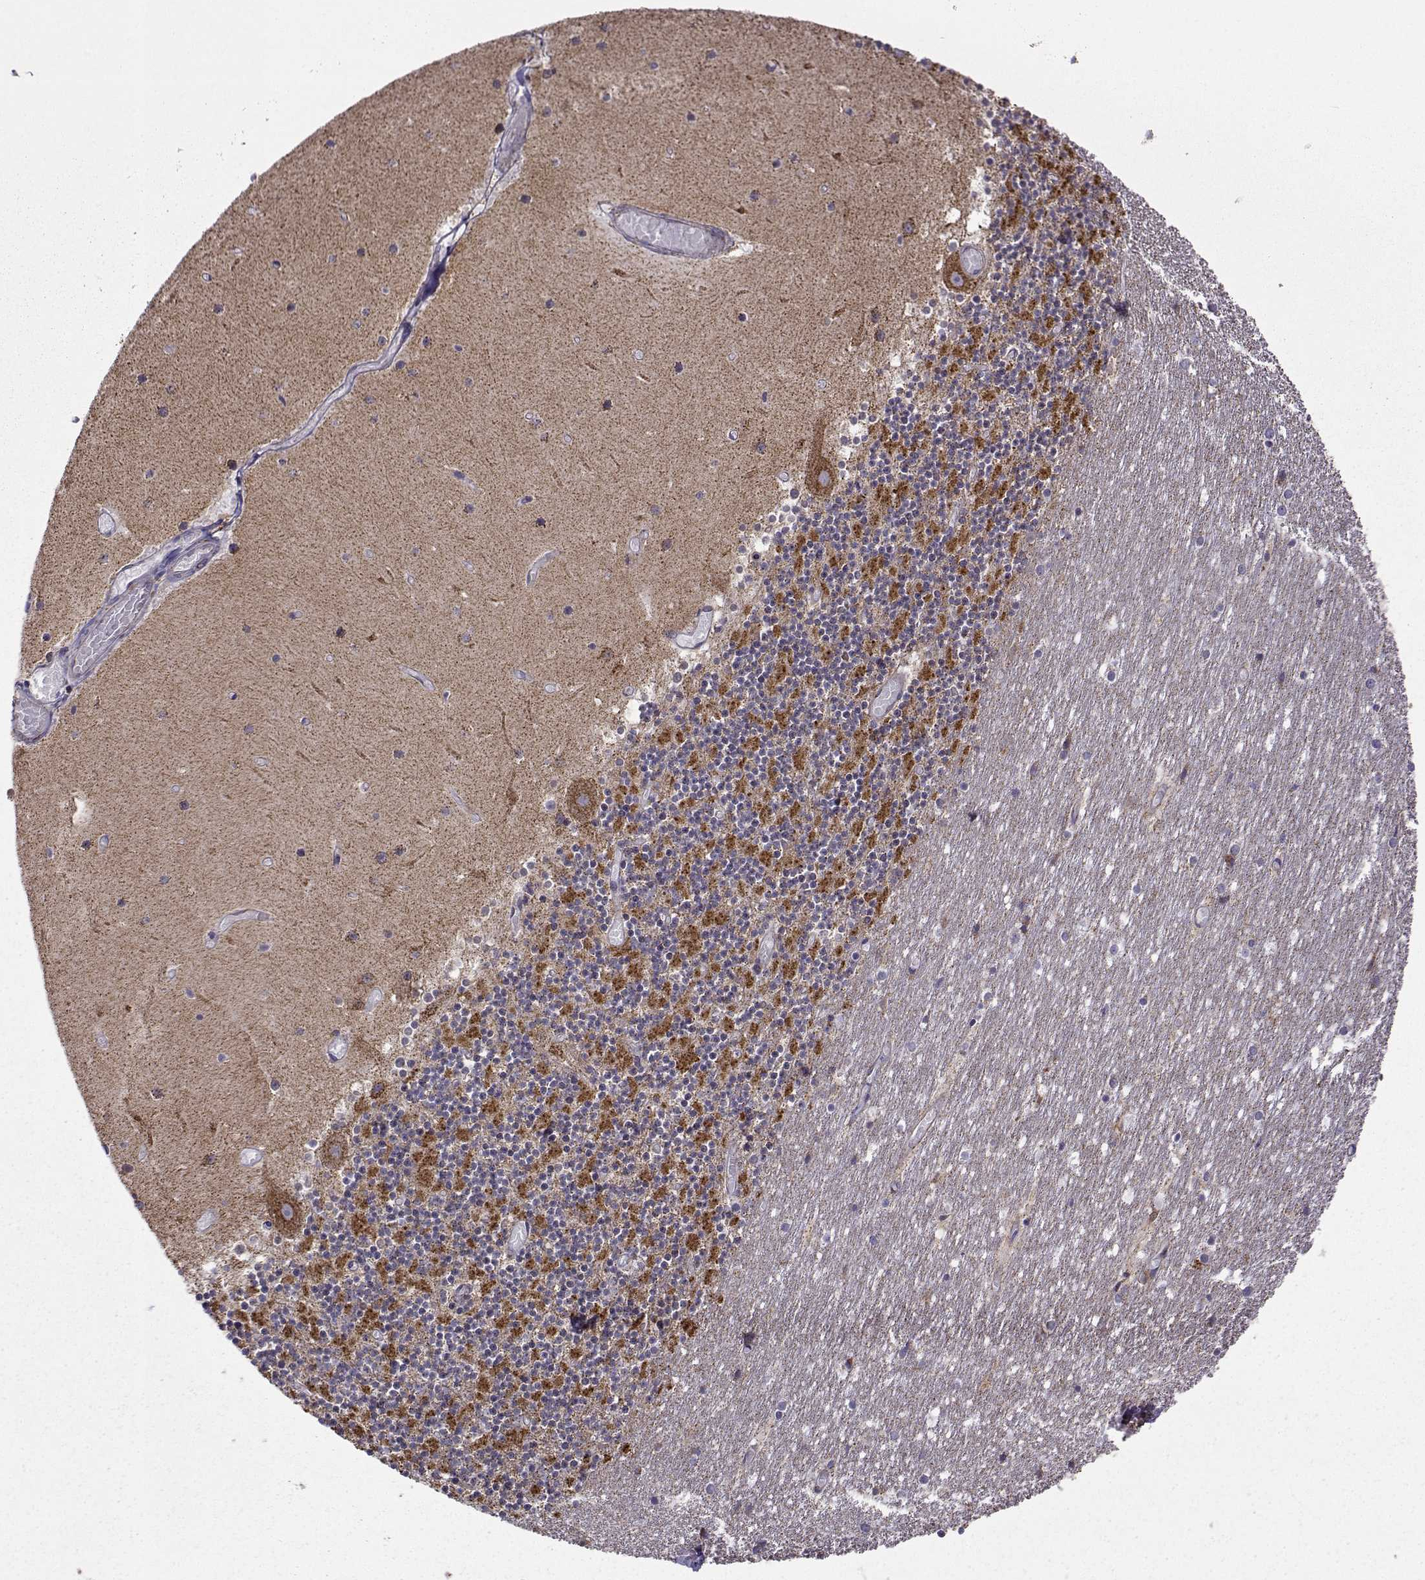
{"staining": {"intensity": "strong", "quantity": ">75%", "location": "cytoplasmic/membranous"}, "tissue": "cerebellum", "cell_type": "Cells in granular layer", "image_type": "normal", "snomed": [{"axis": "morphology", "description": "Normal tissue, NOS"}, {"axis": "topography", "description": "Cerebellum"}], "caption": "The immunohistochemical stain shows strong cytoplasmic/membranous positivity in cells in granular layer of normal cerebellum.", "gene": "NECAB3", "patient": {"sex": "female", "age": 28}}